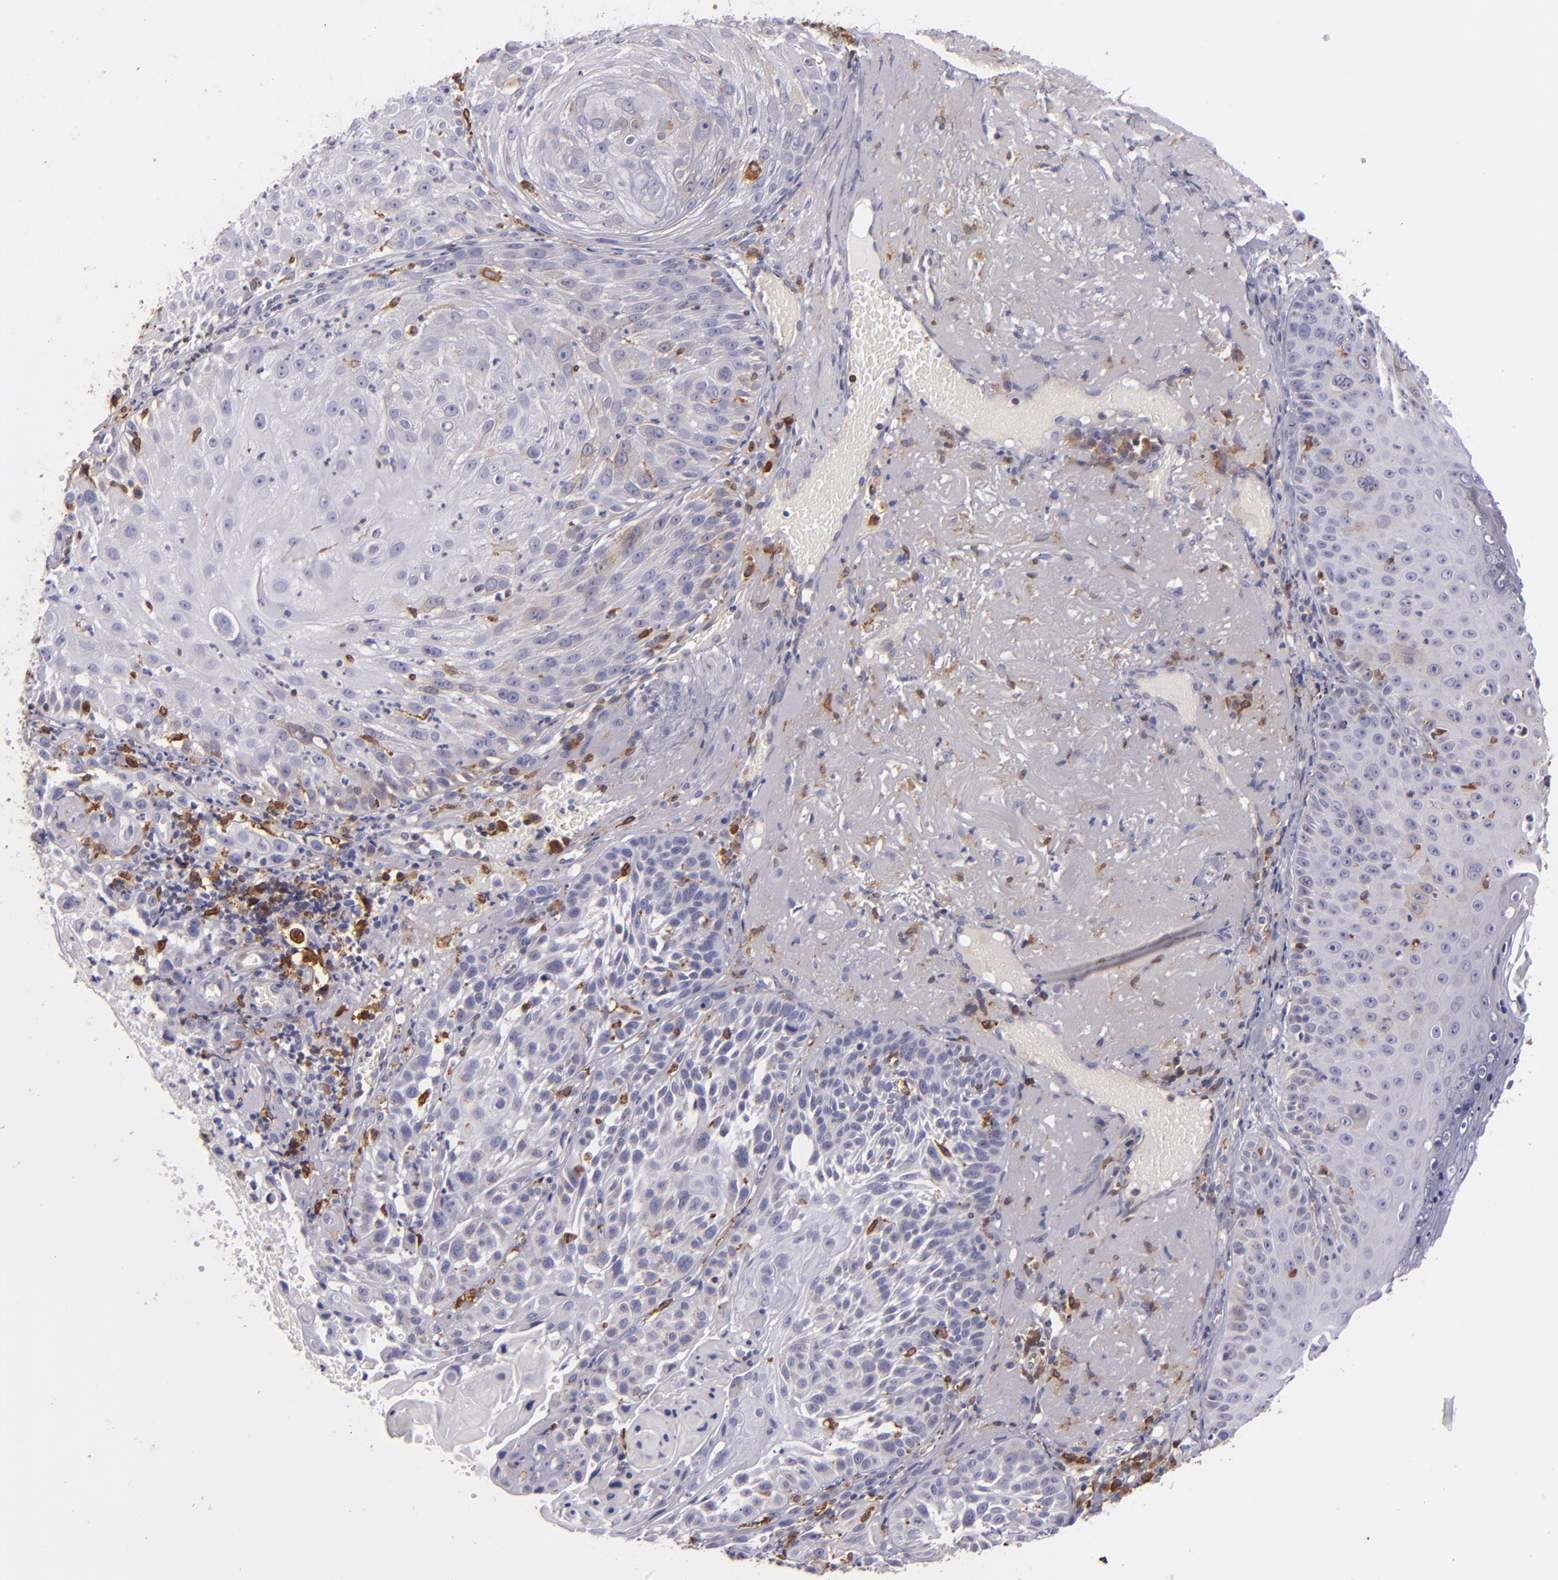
{"staining": {"intensity": "weak", "quantity": "<25%", "location": "cytoplasmic/membranous"}, "tissue": "skin cancer", "cell_type": "Tumor cells", "image_type": "cancer", "snomed": [{"axis": "morphology", "description": "Squamous cell carcinoma, NOS"}, {"axis": "topography", "description": "Skin"}], "caption": "IHC micrograph of neoplastic tissue: human skin cancer (squamous cell carcinoma) stained with DAB displays no significant protein staining in tumor cells.", "gene": "CD74", "patient": {"sex": "female", "age": 89}}